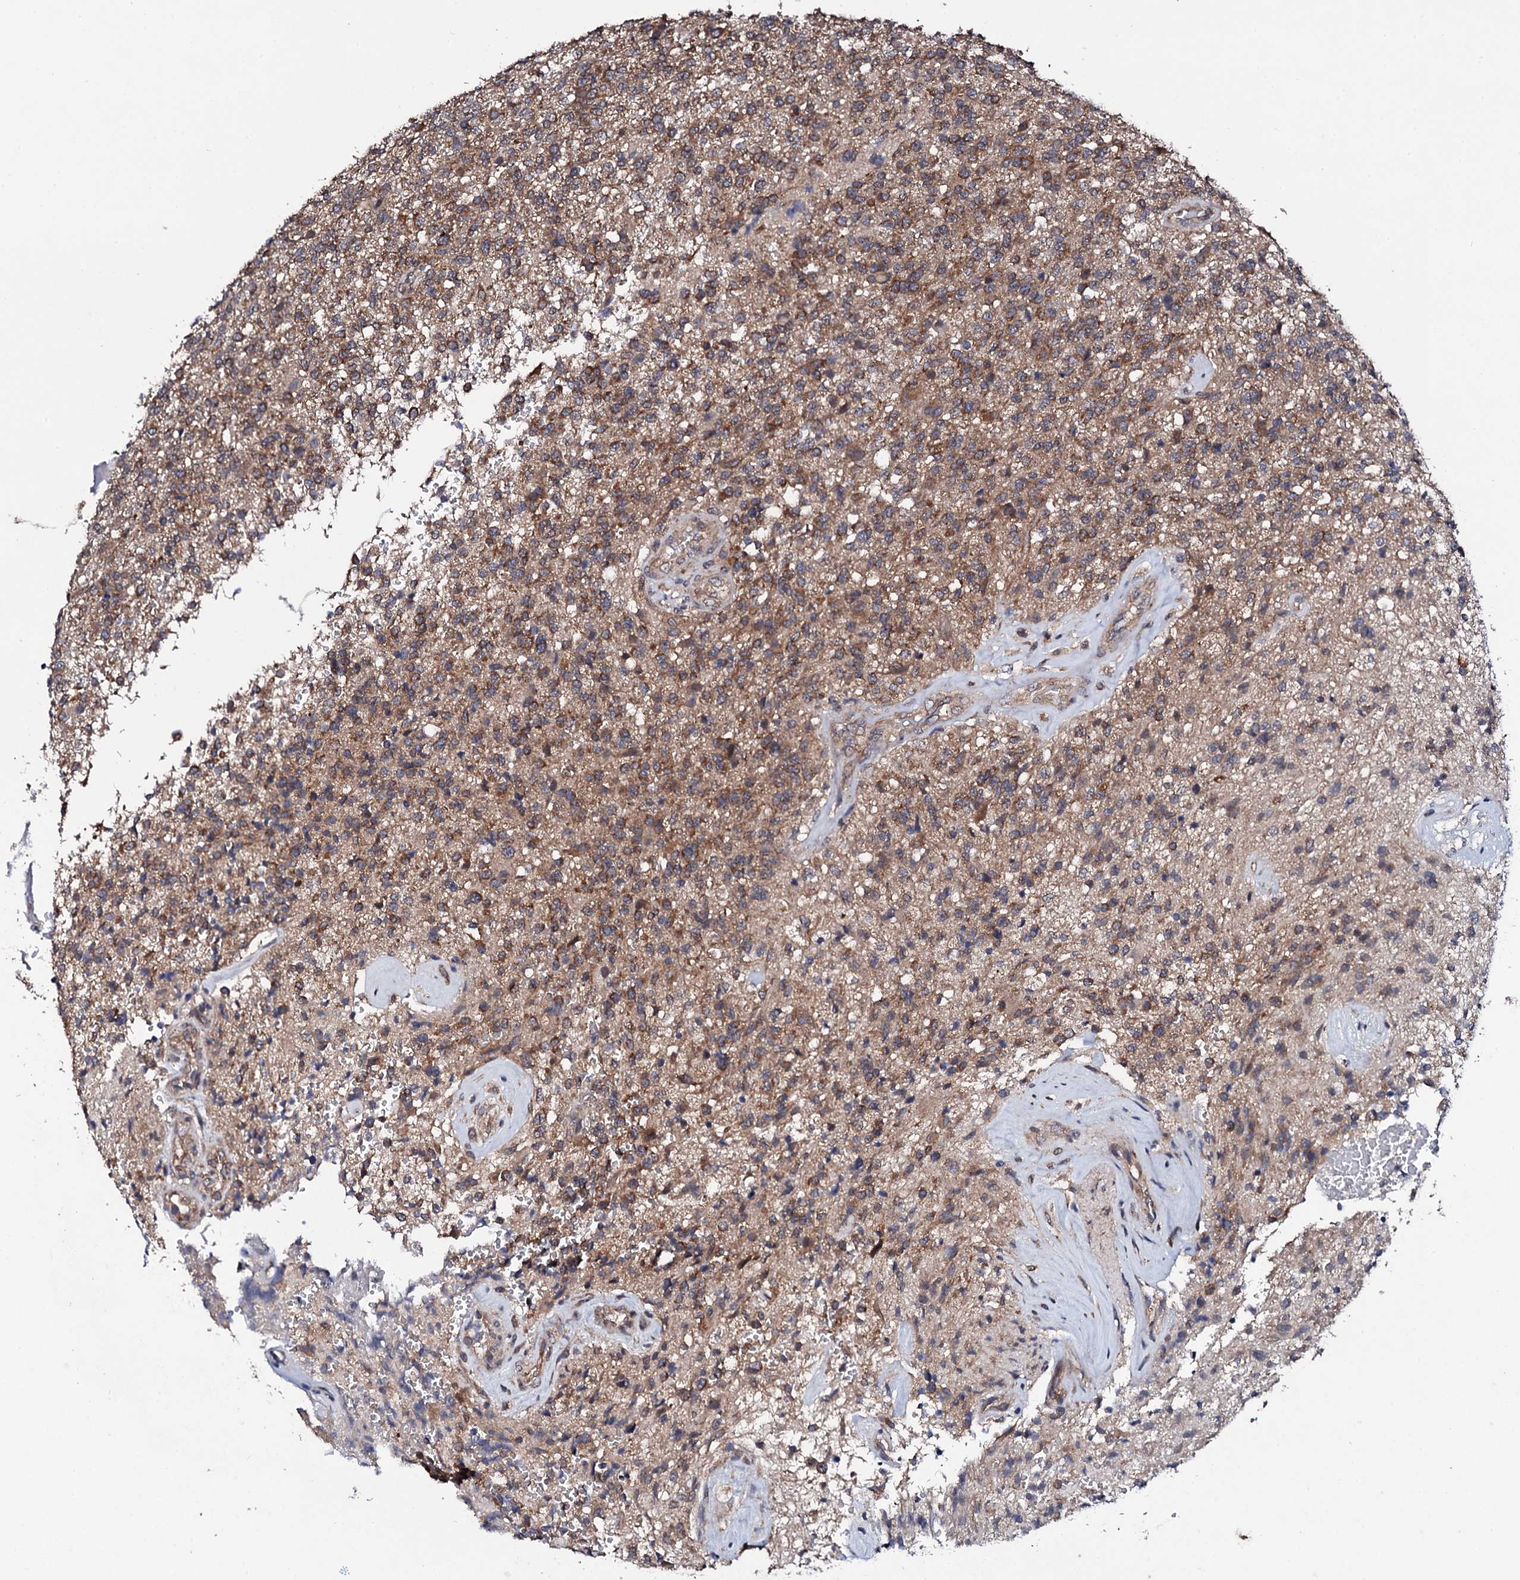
{"staining": {"intensity": "moderate", "quantity": "25%-75%", "location": "cytoplasmic/membranous"}, "tissue": "glioma", "cell_type": "Tumor cells", "image_type": "cancer", "snomed": [{"axis": "morphology", "description": "Glioma, malignant, High grade"}, {"axis": "topography", "description": "Brain"}], "caption": "IHC micrograph of high-grade glioma (malignant) stained for a protein (brown), which shows medium levels of moderate cytoplasmic/membranous expression in about 25%-75% of tumor cells.", "gene": "IP6K1", "patient": {"sex": "male", "age": 56}}